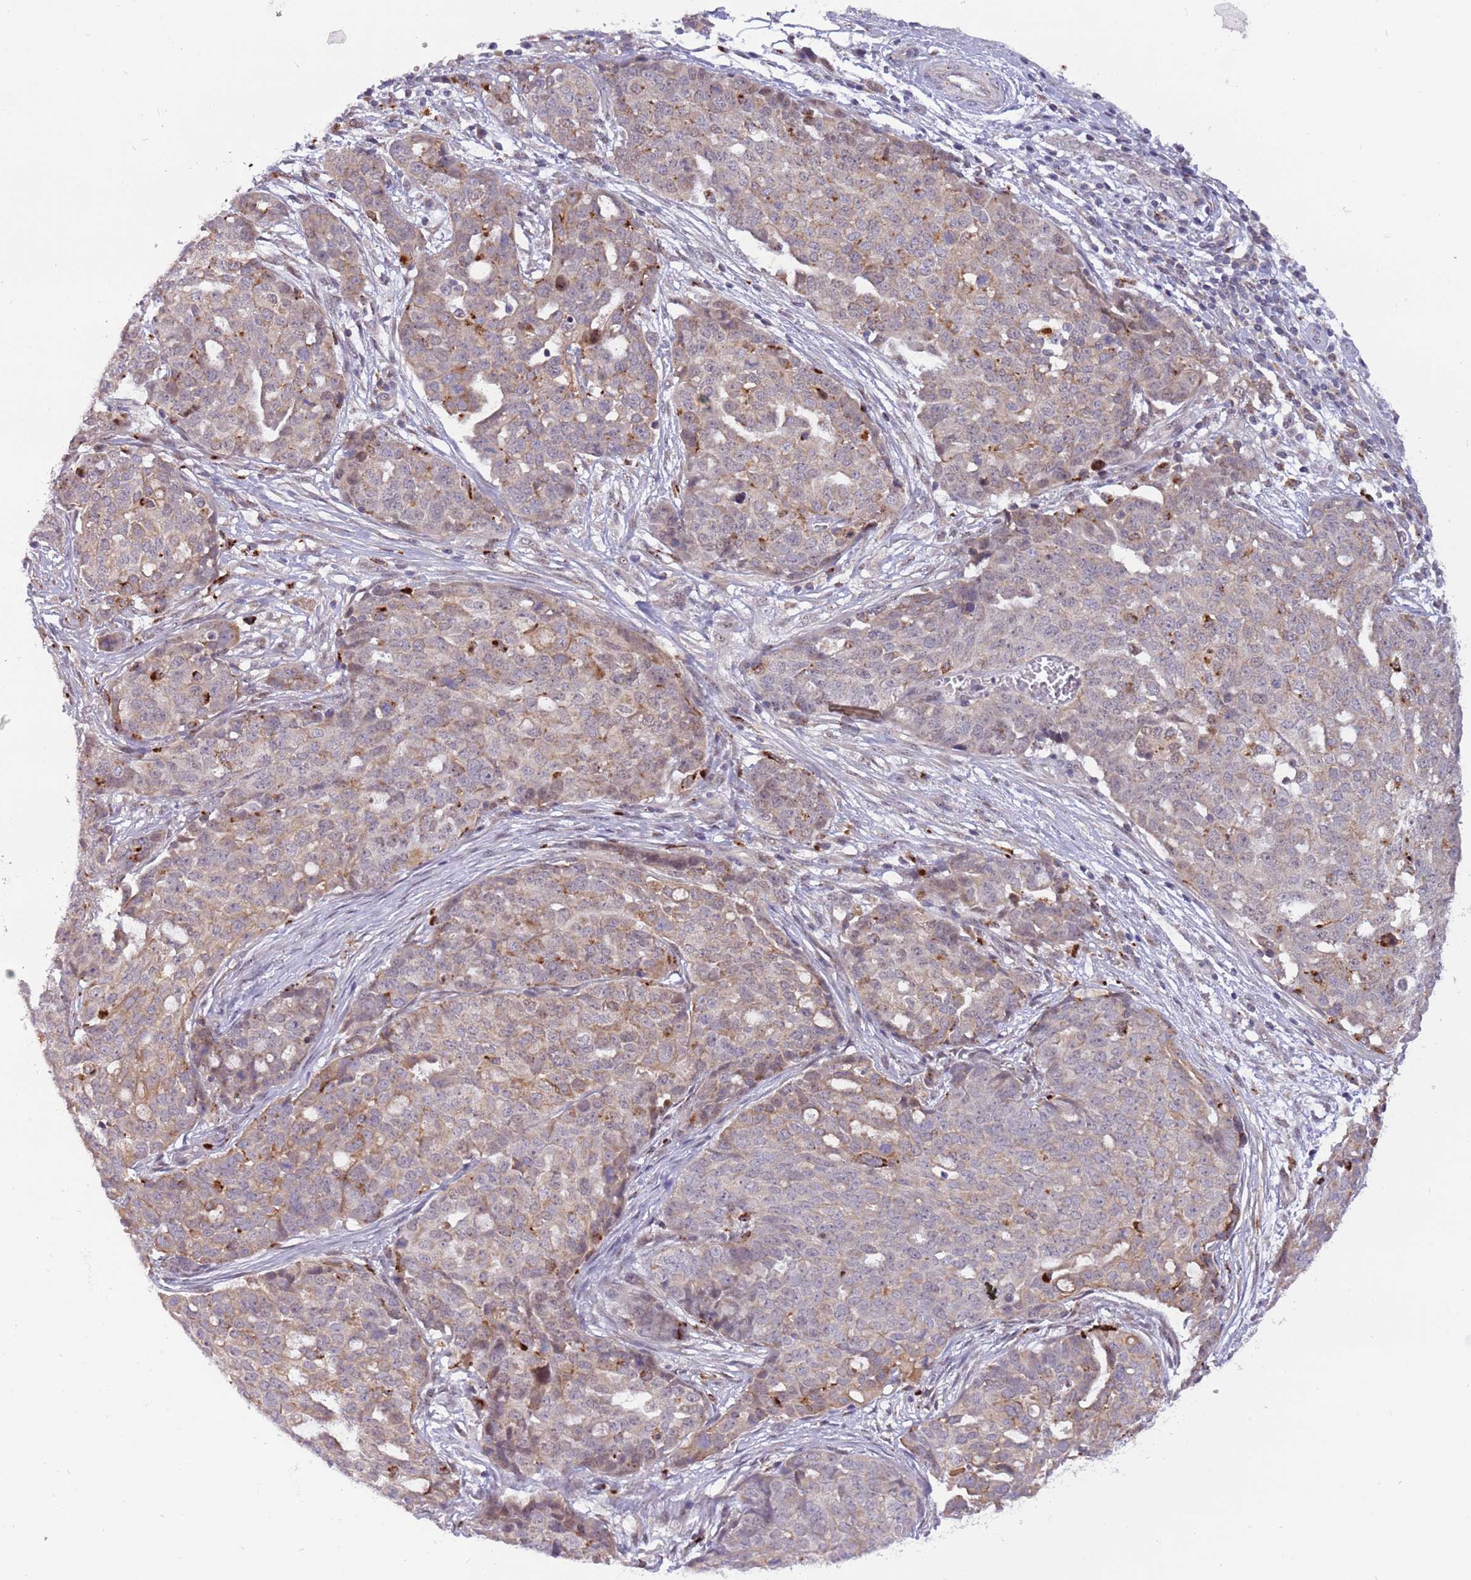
{"staining": {"intensity": "weak", "quantity": "25%-75%", "location": "cytoplasmic/membranous"}, "tissue": "ovarian cancer", "cell_type": "Tumor cells", "image_type": "cancer", "snomed": [{"axis": "morphology", "description": "Cystadenocarcinoma, serous, NOS"}, {"axis": "topography", "description": "Soft tissue"}, {"axis": "topography", "description": "Ovary"}], "caption": "Immunohistochemistry (DAB (3,3'-diaminobenzidine)) staining of human ovarian cancer (serous cystadenocarcinoma) reveals weak cytoplasmic/membranous protein expression in about 25%-75% of tumor cells.", "gene": "TRIM27", "patient": {"sex": "female", "age": 57}}